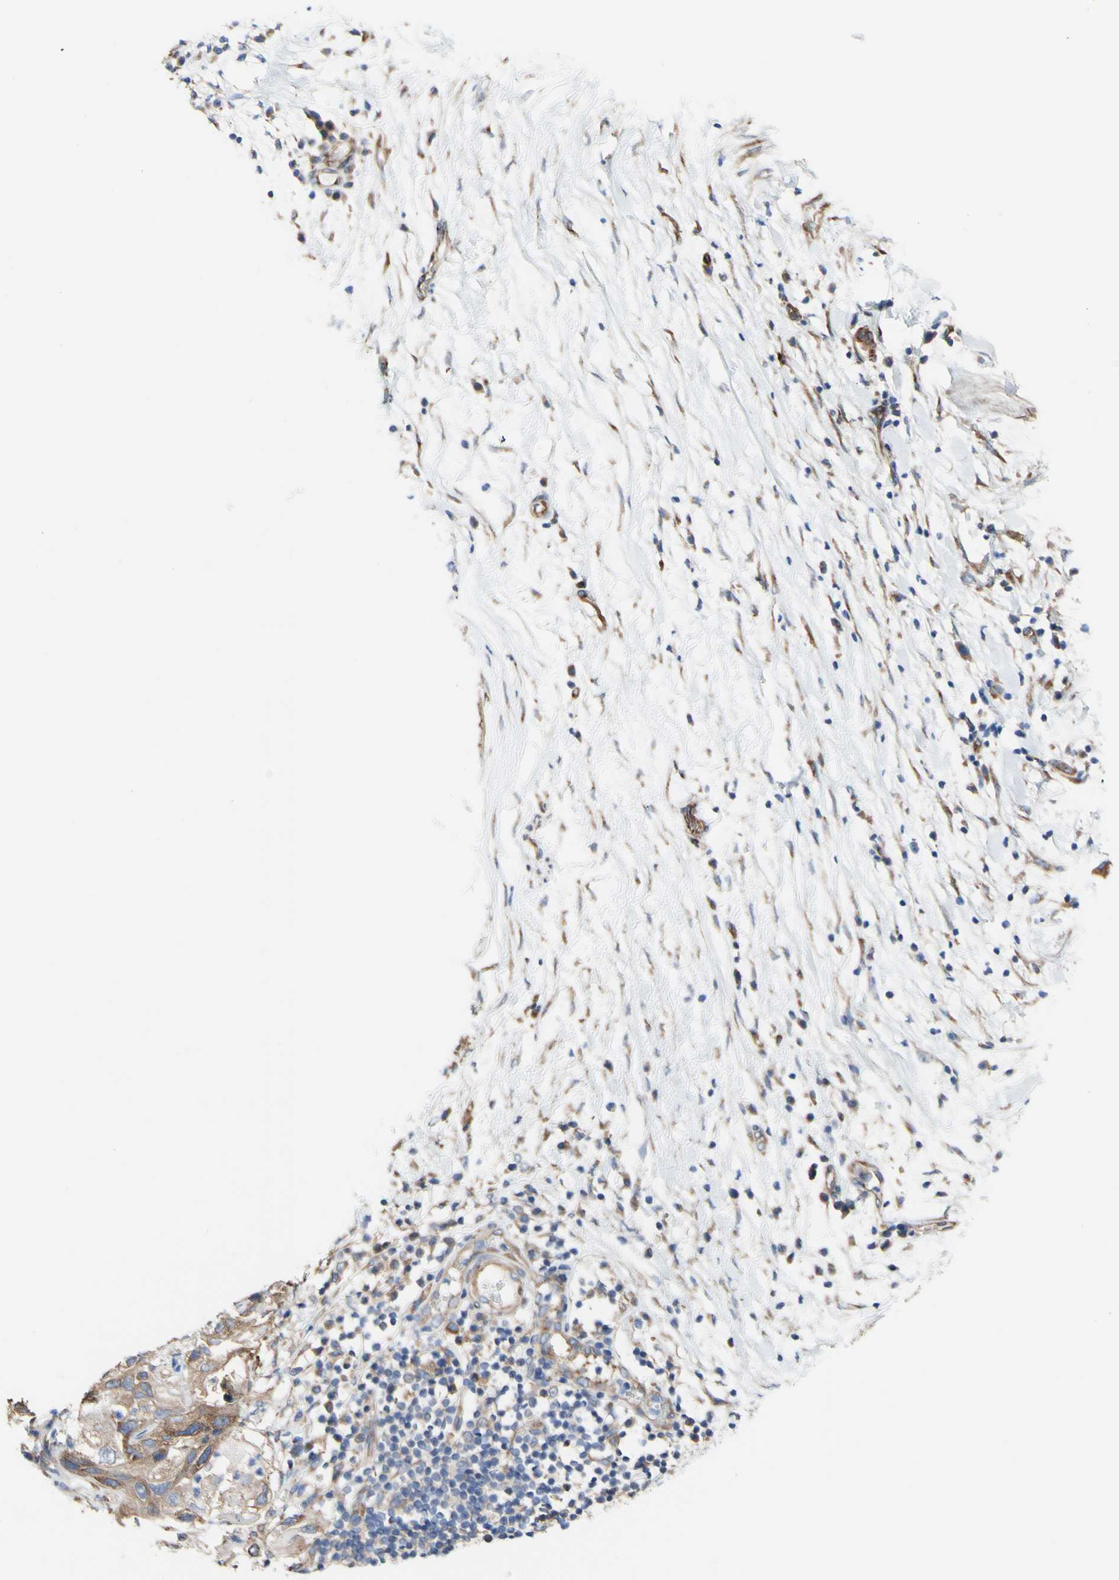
{"staining": {"intensity": "moderate", "quantity": ">75%", "location": "cytoplasmic/membranous"}, "tissue": "lung cancer", "cell_type": "Tumor cells", "image_type": "cancer", "snomed": [{"axis": "morphology", "description": "Inflammation, NOS"}, {"axis": "morphology", "description": "Squamous cell carcinoma, NOS"}, {"axis": "topography", "description": "Lymph node"}, {"axis": "topography", "description": "Soft tissue"}, {"axis": "topography", "description": "Lung"}], "caption": "Lung cancer (squamous cell carcinoma) stained with DAB (3,3'-diaminobenzidine) immunohistochemistry demonstrates medium levels of moderate cytoplasmic/membranous staining in approximately >75% of tumor cells. (Stains: DAB (3,3'-diaminobenzidine) in brown, nuclei in blue, Microscopy: brightfield microscopy at high magnification).", "gene": "LRIG3", "patient": {"sex": "male", "age": 66}}